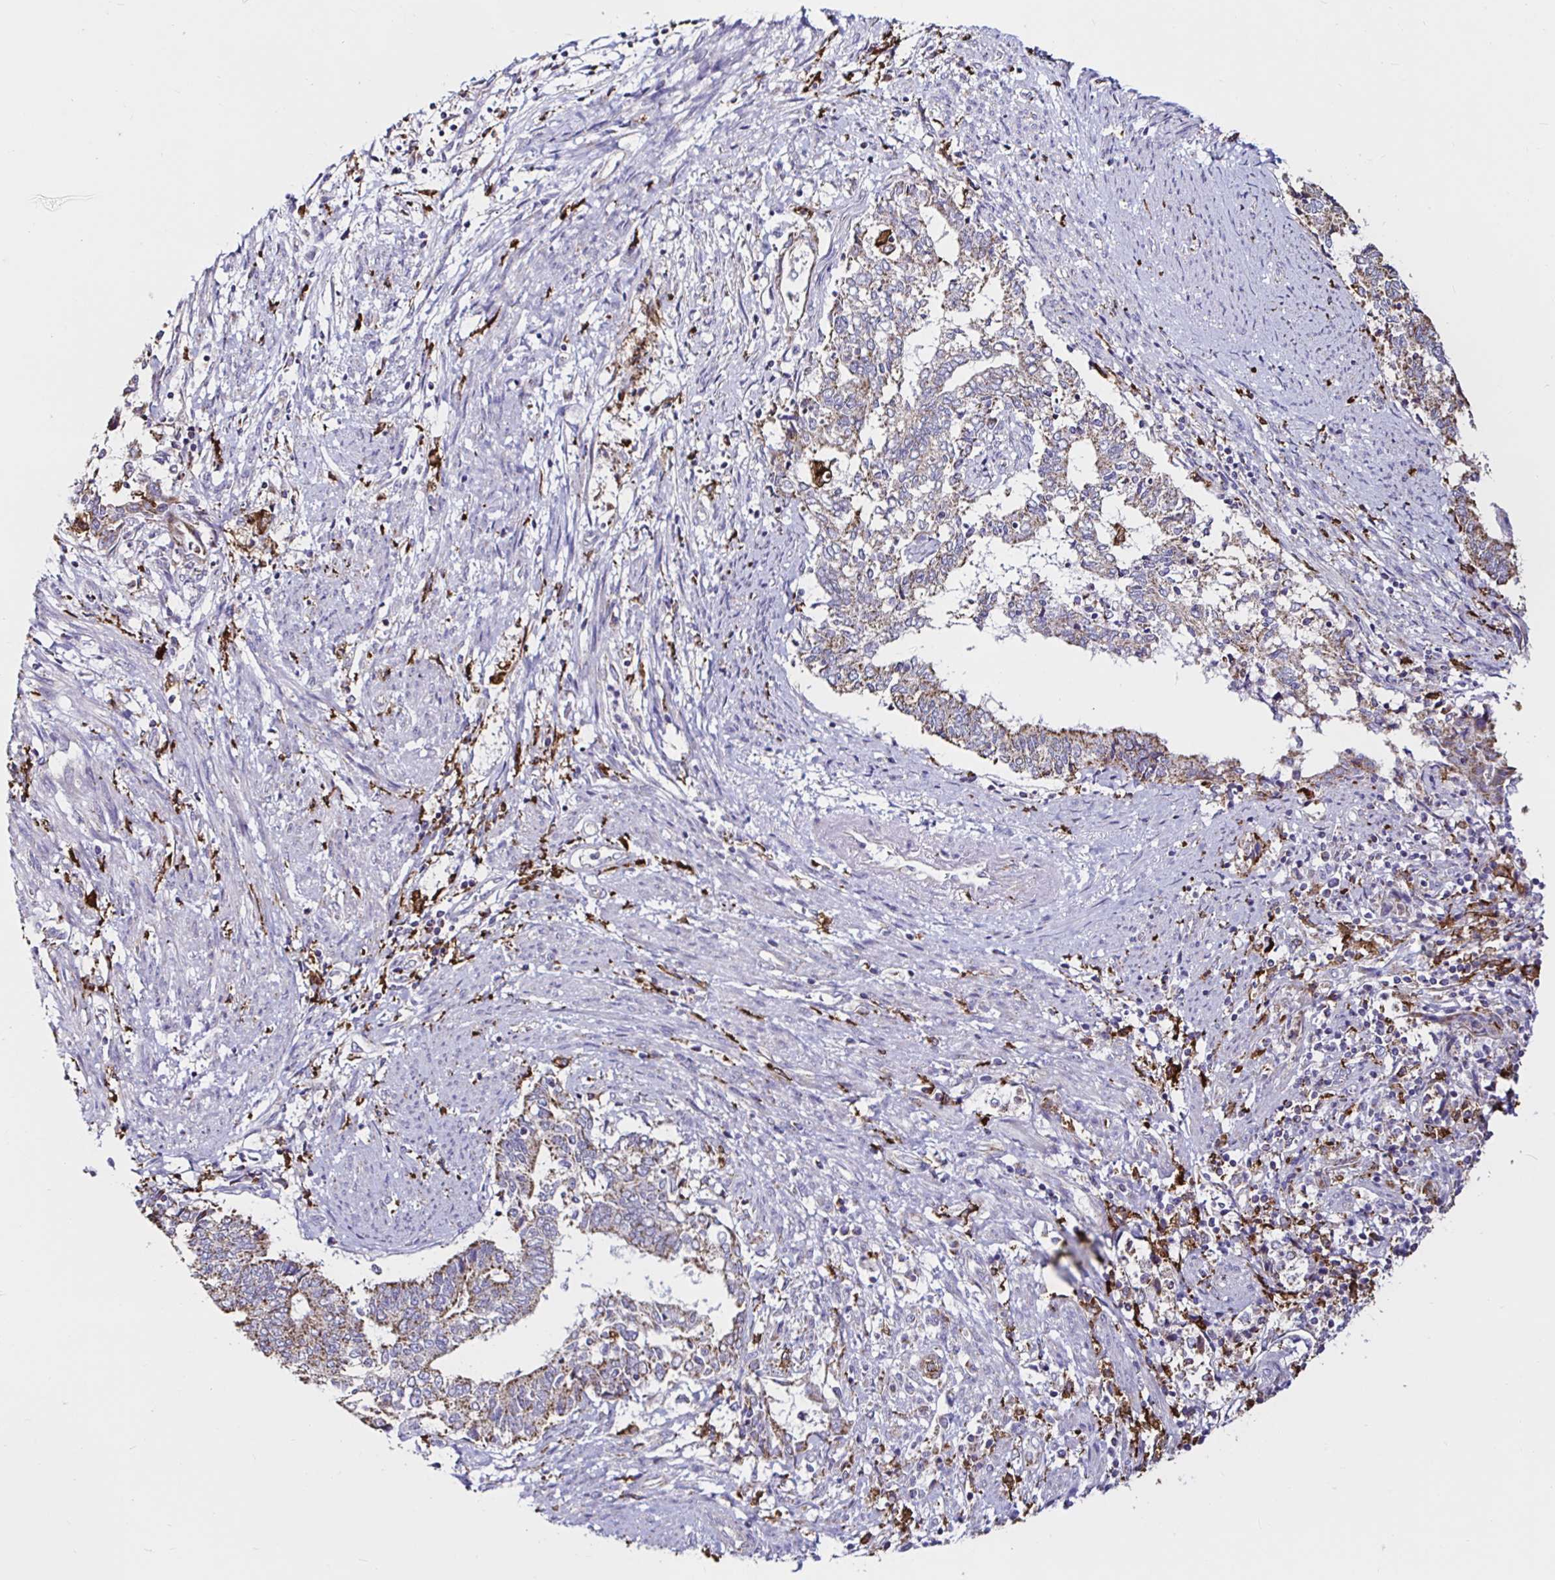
{"staining": {"intensity": "moderate", "quantity": "25%-75%", "location": "cytoplasmic/membranous"}, "tissue": "endometrial cancer", "cell_type": "Tumor cells", "image_type": "cancer", "snomed": [{"axis": "morphology", "description": "Adenocarcinoma, NOS"}, {"axis": "topography", "description": "Endometrium"}], "caption": "Tumor cells show moderate cytoplasmic/membranous staining in about 25%-75% of cells in endometrial adenocarcinoma.", "gene": "MSR1", "patient": {"sex": "female", "age": 65}}